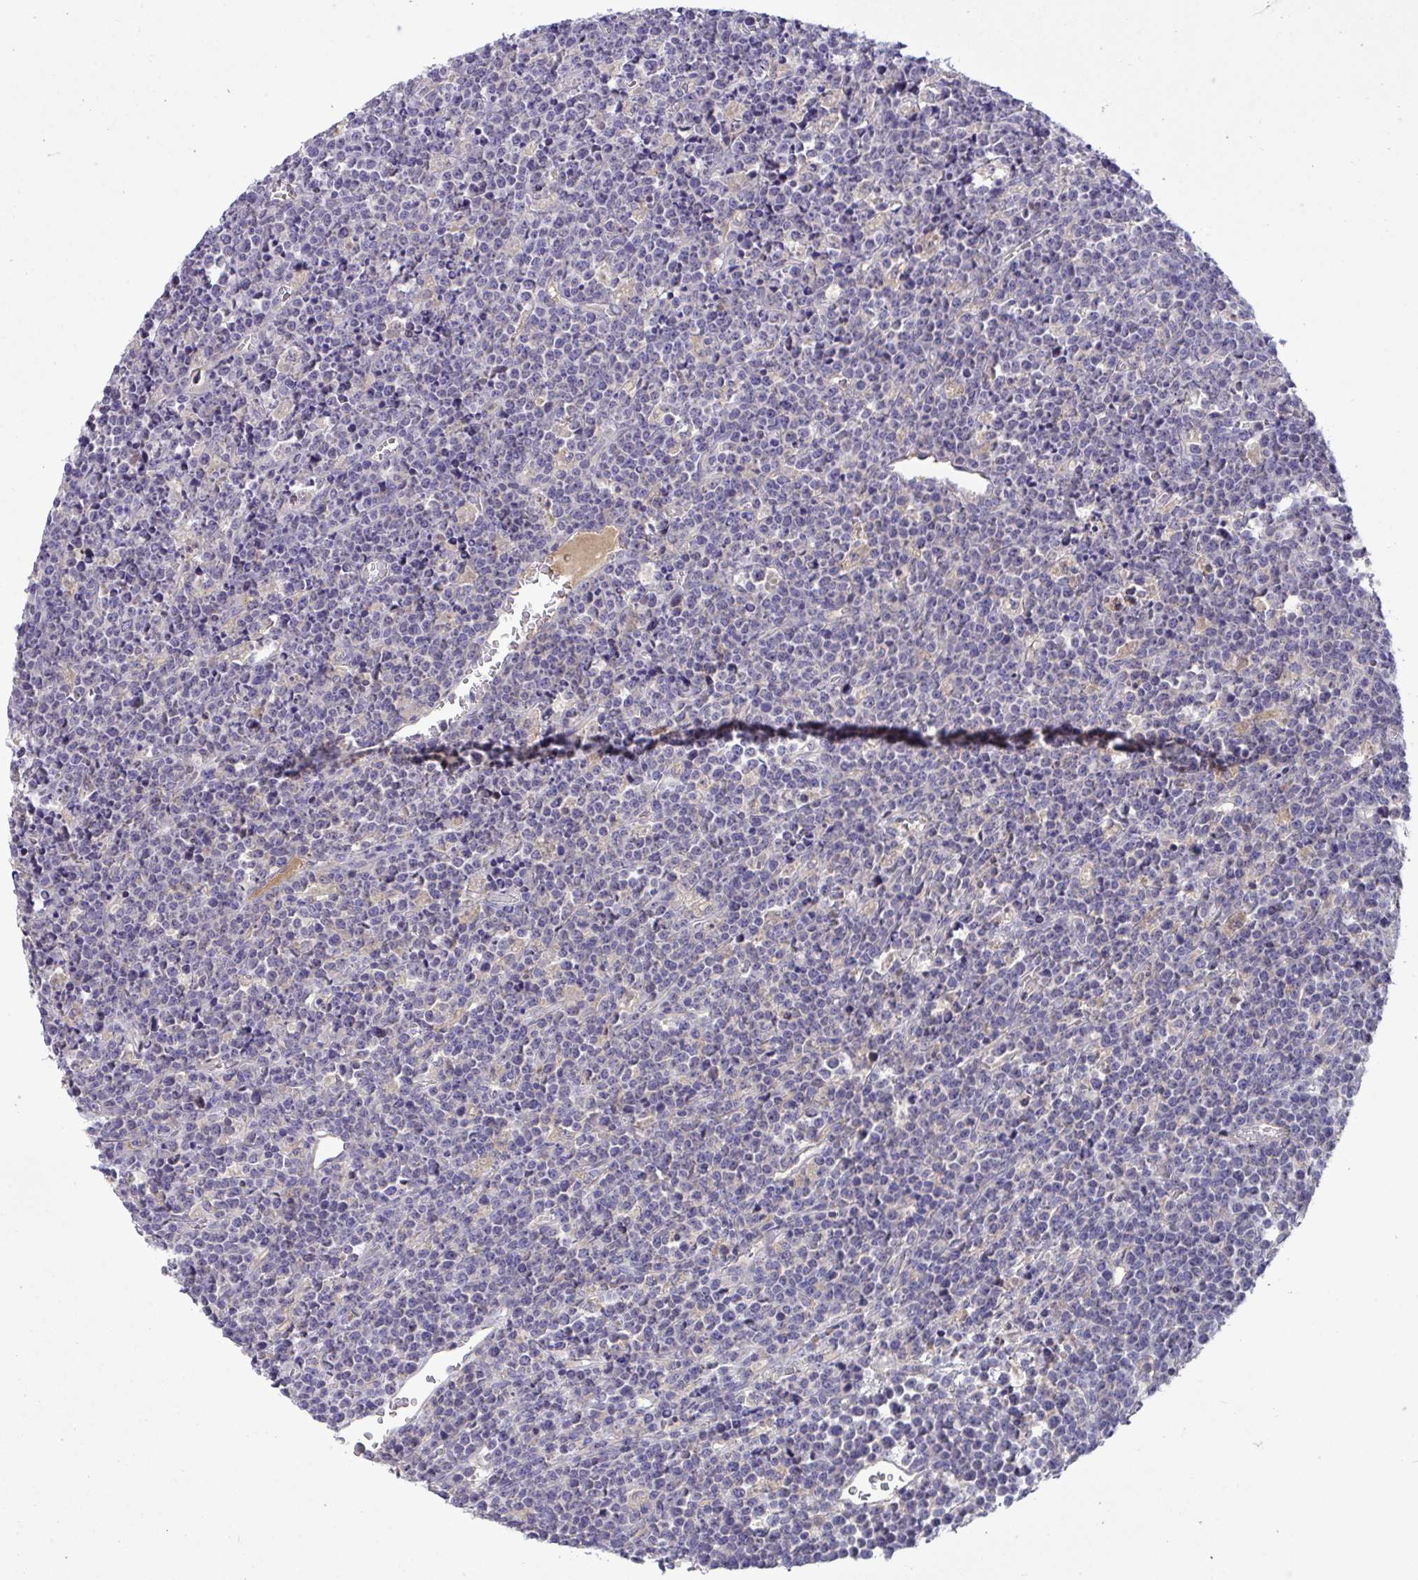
{"staining": {"intensity": "negative", "quantity": "none", "location": "none"}, "tissue": "lymphoma", "cell_type": "Tumor cells", "image_type": "cancer", "snomed": [{"axis": "morphology", "description": "Malignant lymphoma, non-Hodgkin's type, High grade"}, {"axis": "topography", "description": "Ovary"}], "caption": "DAB immunohistochemical staining of malignant lymphoma, non-Hodgkin's type (high-grade) displays no significant expression in tumor cells.", "gene": "ZNF581", "patient": {"sex": "female", "age": 56}}